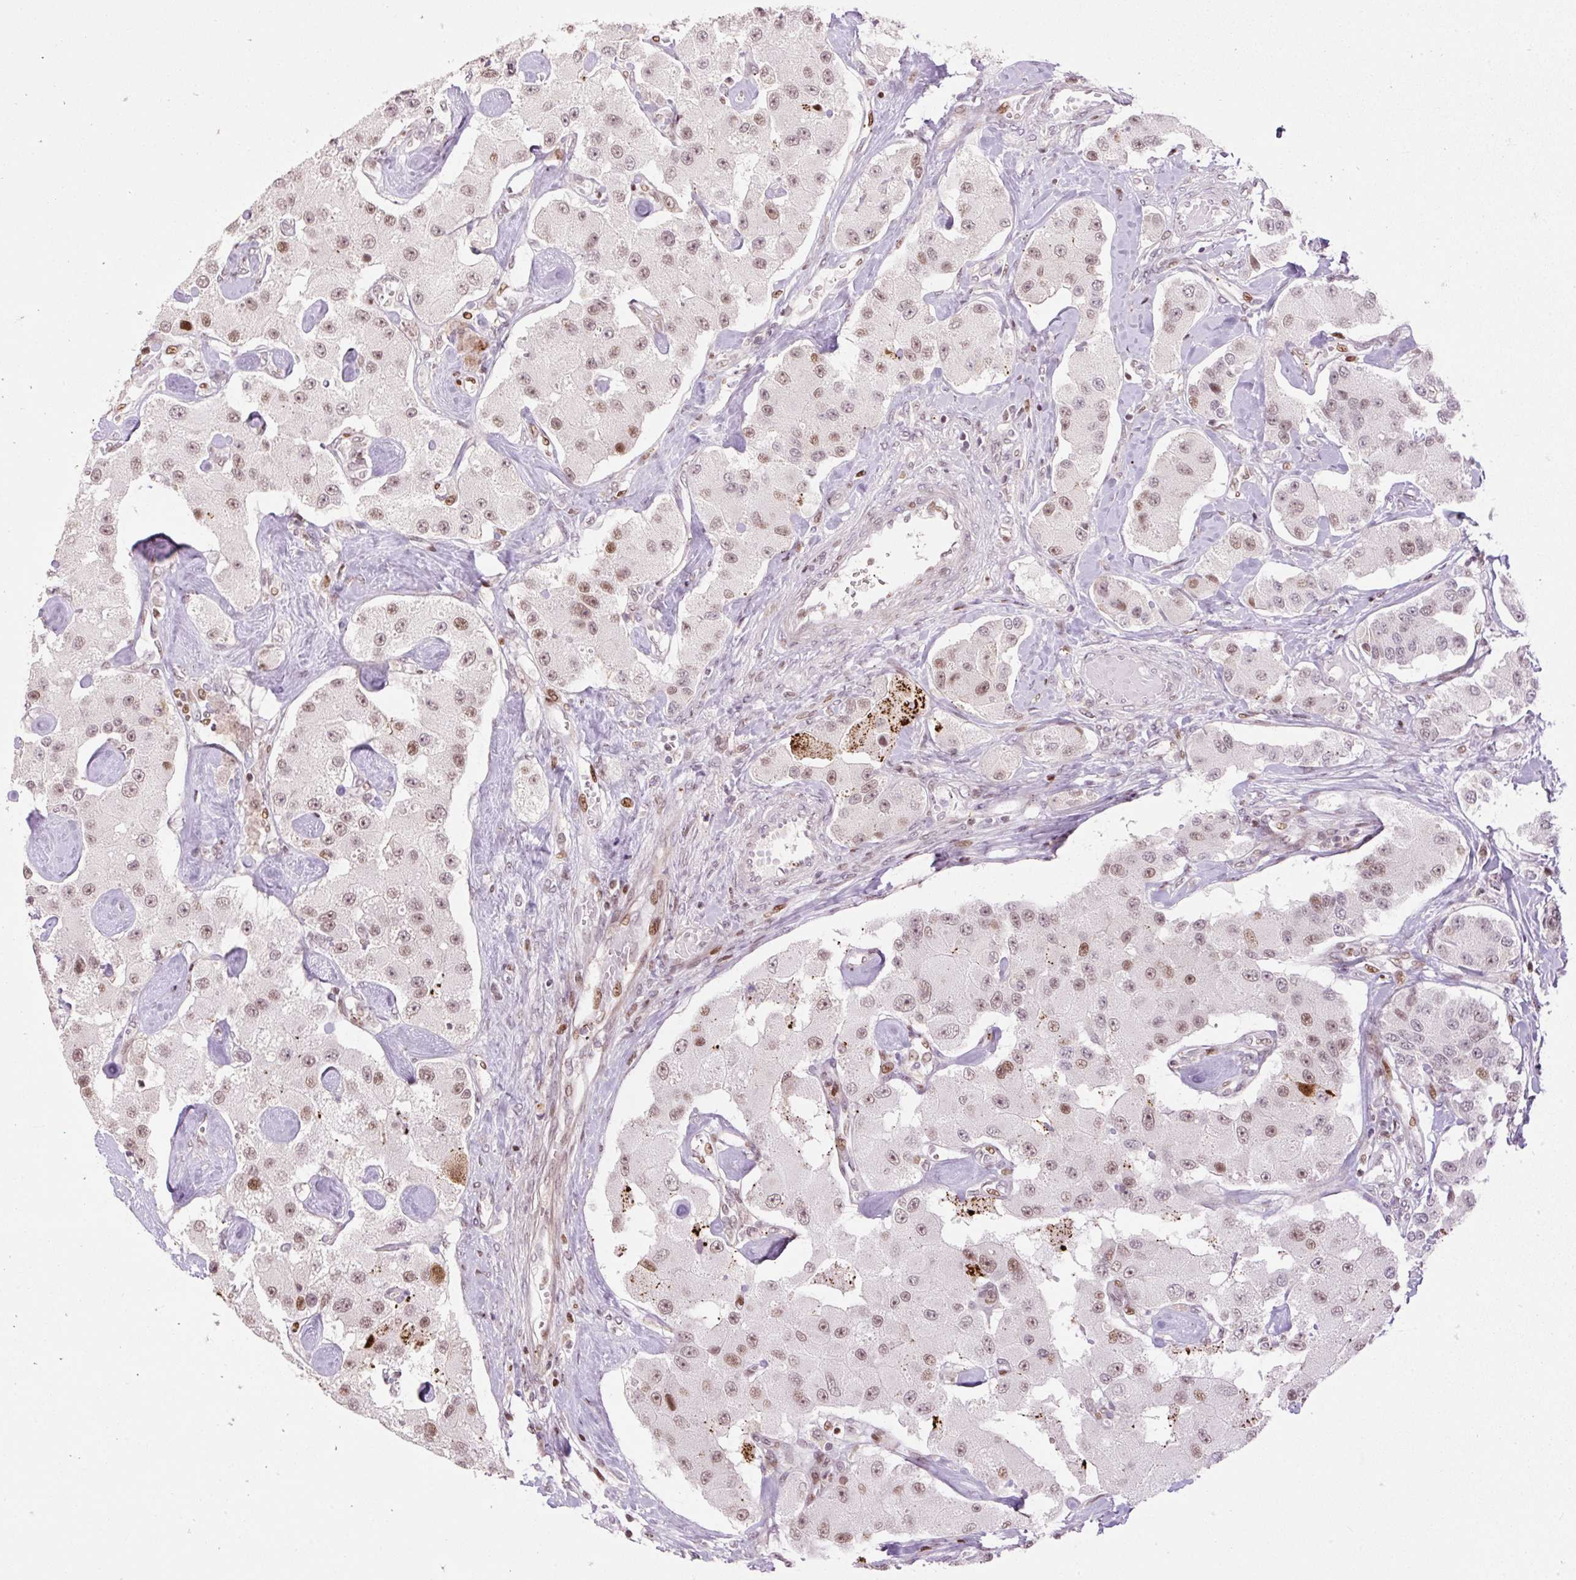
{"staining": {"intensity": "weak", "quantity": "25%-75%", "location": "nuclear"}, "tissue": "carcinoid", "cell_type": "Tumor cells", "image_type": "cancer", "snomed": [{"axis": "morphology", "description": "Carcinoid, malignant, NOS"}, {"axis": "topography", "description": "Pancreas"}], "caption": "Malignant carcinoid stained with a brown dye exhibits weak nuclear positive staining in about 25%-75% of tumor cells.", "gene": "RIPPLY3", "patient": {"sex": "male", "age": 41}}